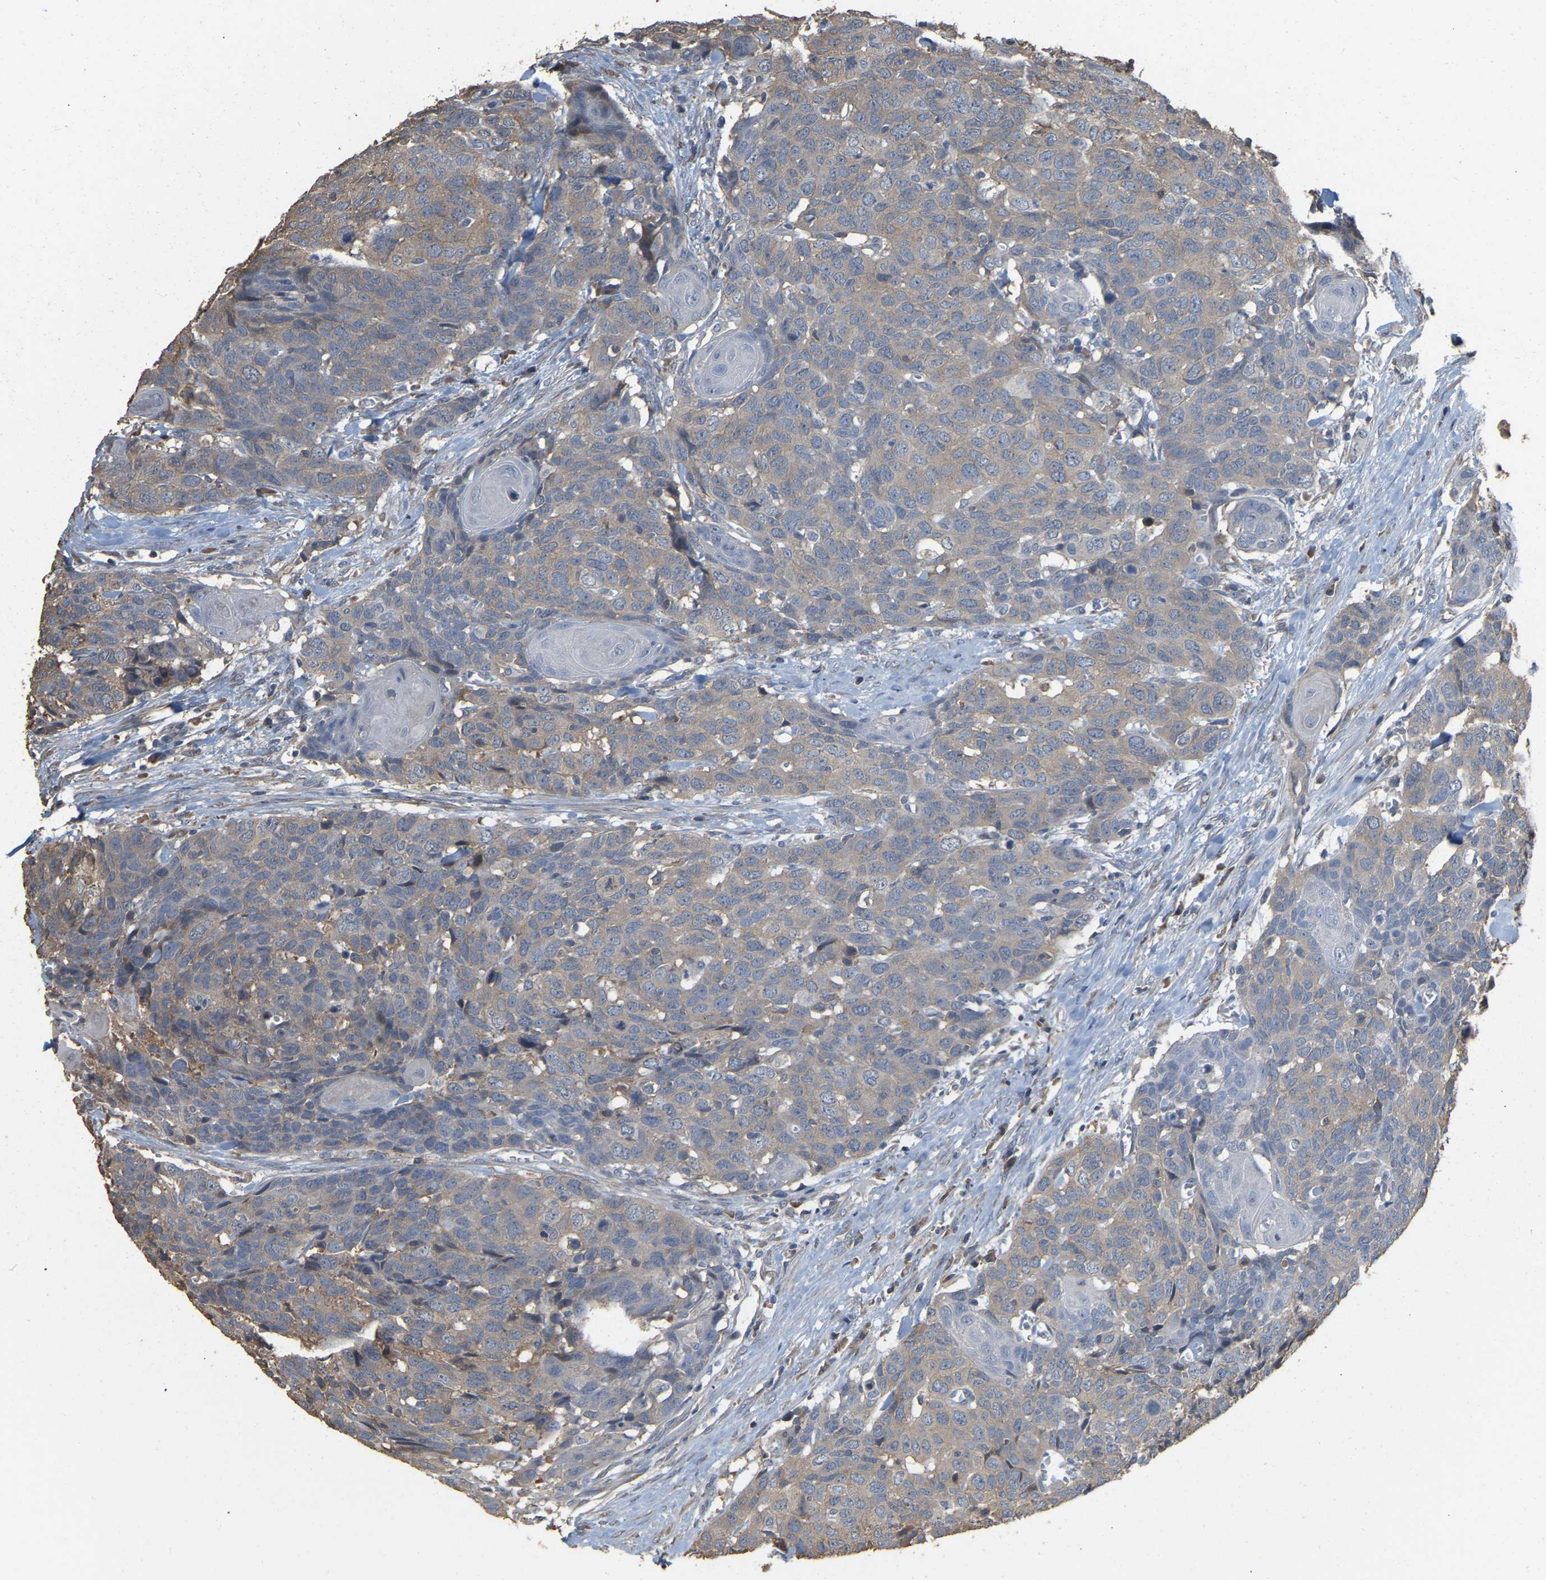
{"staining": {"intensity": "weak", "quantity": ">75%", "location": "cytoplasmic/membranous"}, "tissue": "head and neck cancer", "cell_type": "Tumor cells", "image_type": "cancer", "snomed": [{"axis": "morphology", "description": "Squamous cell carcinoma, NOS"}, {"axis": "topography", "description": "Head-Neck"}], "caption": "Immunohistochemistry (IHC) micrograph of human head and neck squamous cell carcinoma stained for a protein (brown), which shows low levels of weak cytoplasmic/membranous expression in about >75% of tumor cells.", "gene": "NCS1", "patient": {"sex": "male", "age": 66}}